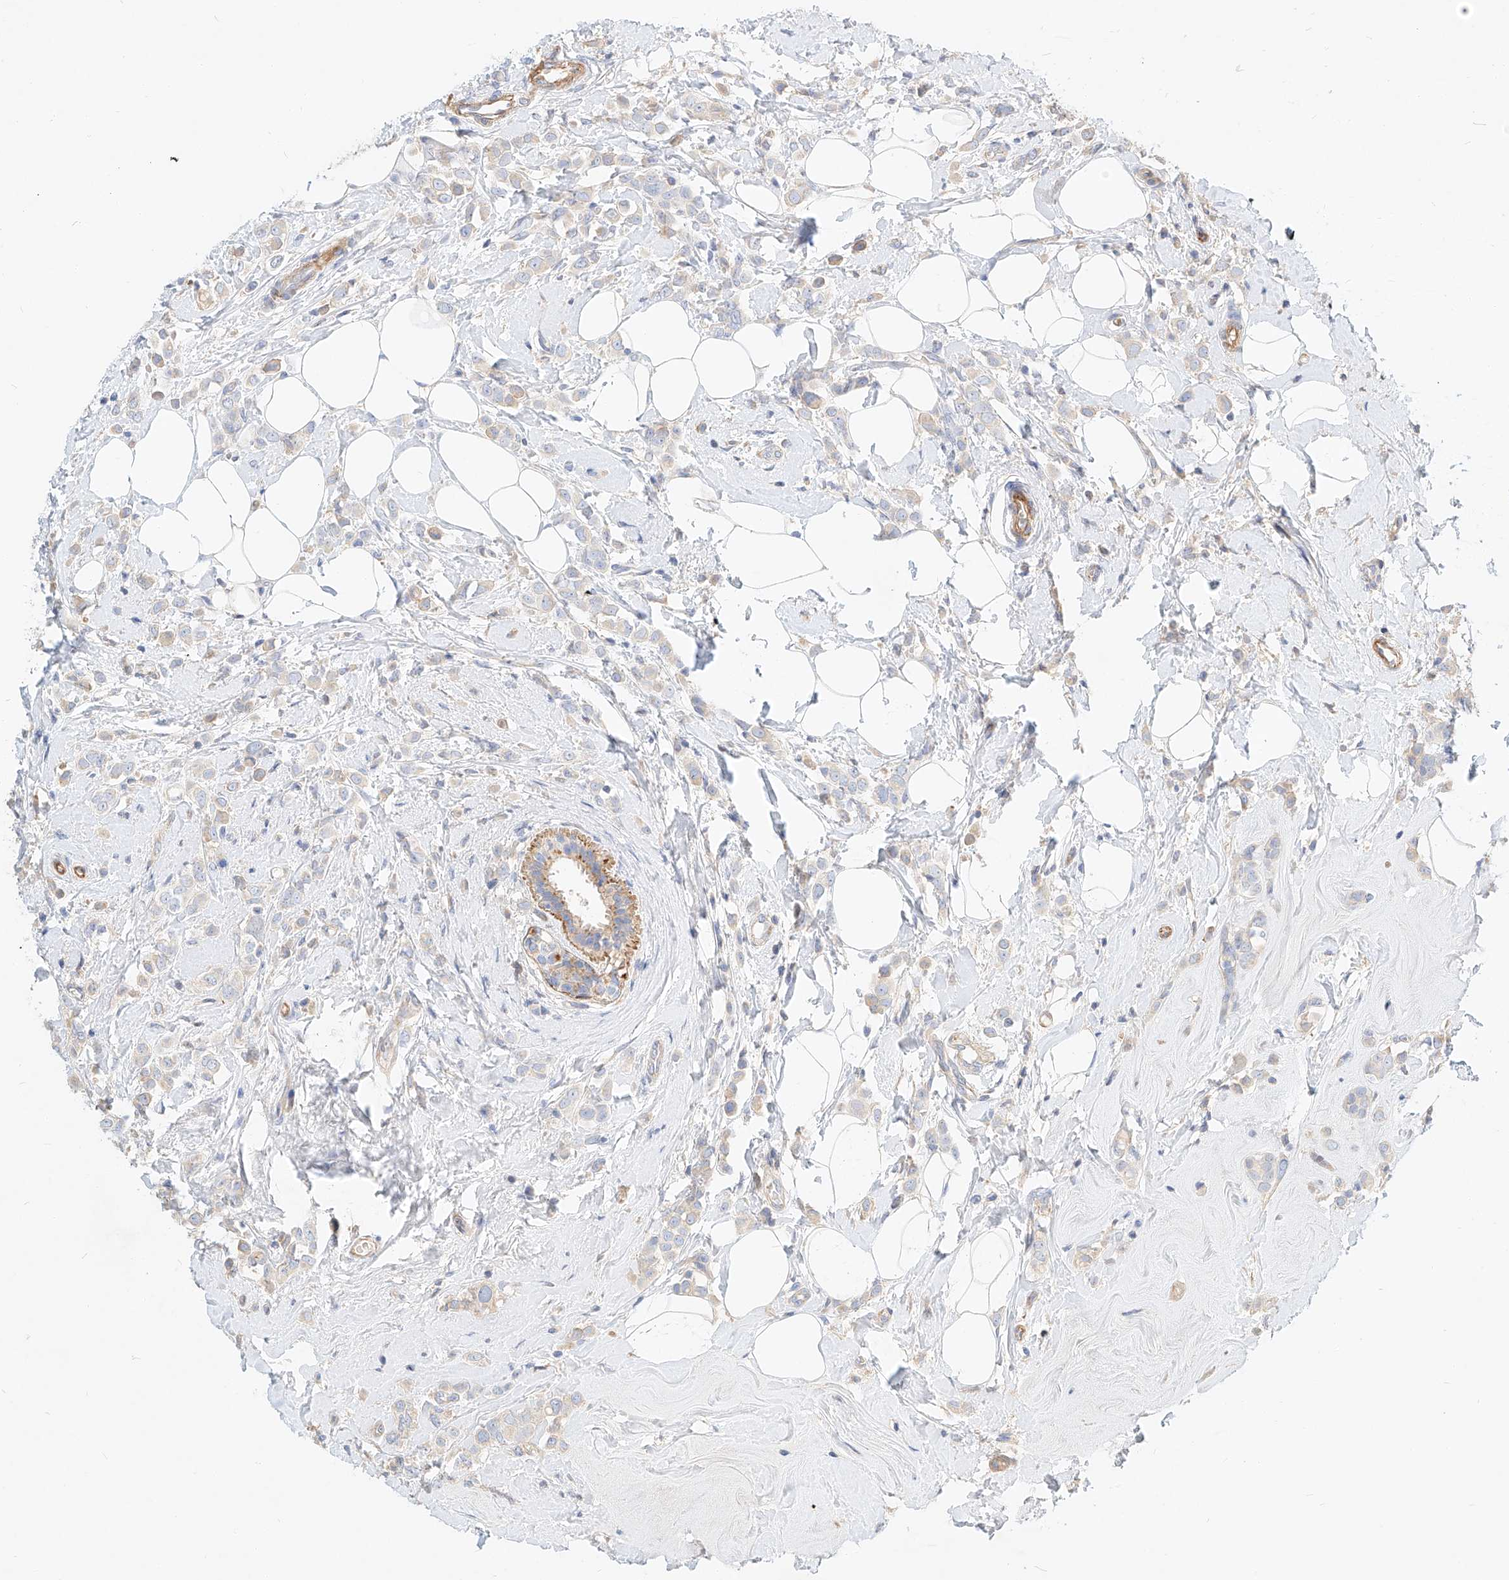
{"staining": {"intensity": "weak", "quantity": "<25%", "location": "cytoplasmic/membranous"}, "tissue": "breast cancer", "cell_type": "Tumor cells", "image_type": "cancer", "snomed": [{"axis": "morphology", "description": "Lobular carcinoma"}, {"axis": "topography", "description": "Breast"}], "caption": "Immunohistochemistry micrograph of lobular carcinoma (breast) stained for a protein (brown), which reveals no expression in tumor cells.", "gene": "KCNH5", "patient": {"sex": "female", "age": 47}}